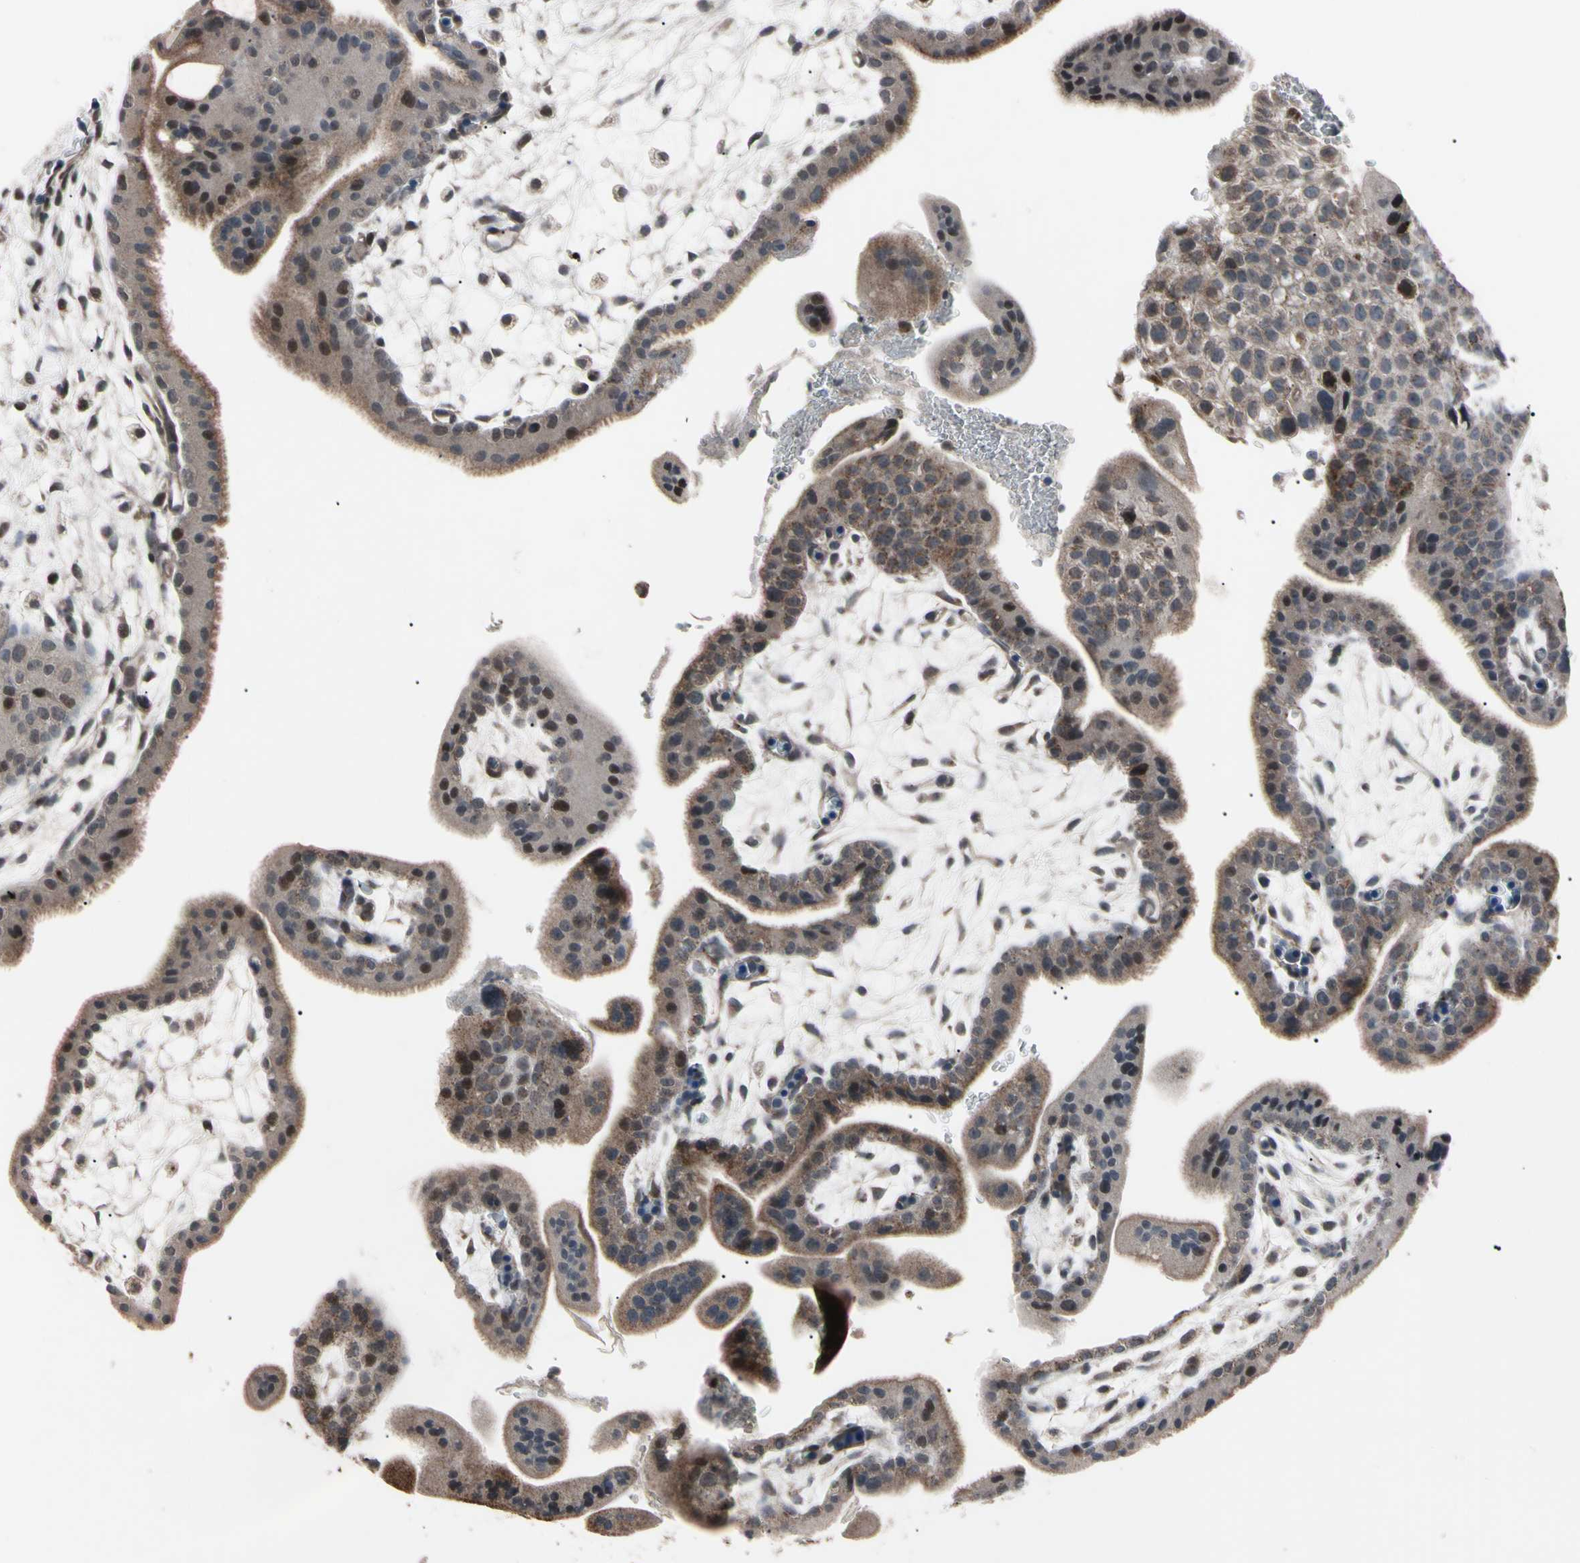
{"staining": {"intensity": "moderate", "quantity": "25%-75%", "location": "cytoplasmic/membranous,nuclear"}, "tissue": "placenta", "cell_type": "Trophoblastic cells", "image_type": "normal", "snomed": [{"axis": "morphology", "description": "Normal tissue, NOS"}, {"axis": "topography", "description": "Placenta"}], "caption": "DAB immunohistochemical staining of benign human placenta shows moderate cytoplasmic/membranous,nuclear protein staining in about 25%-75% of trophoblastic cells.", "gene": "TNFRSF1A", "patient": {"sex": "female", "age": 35}}